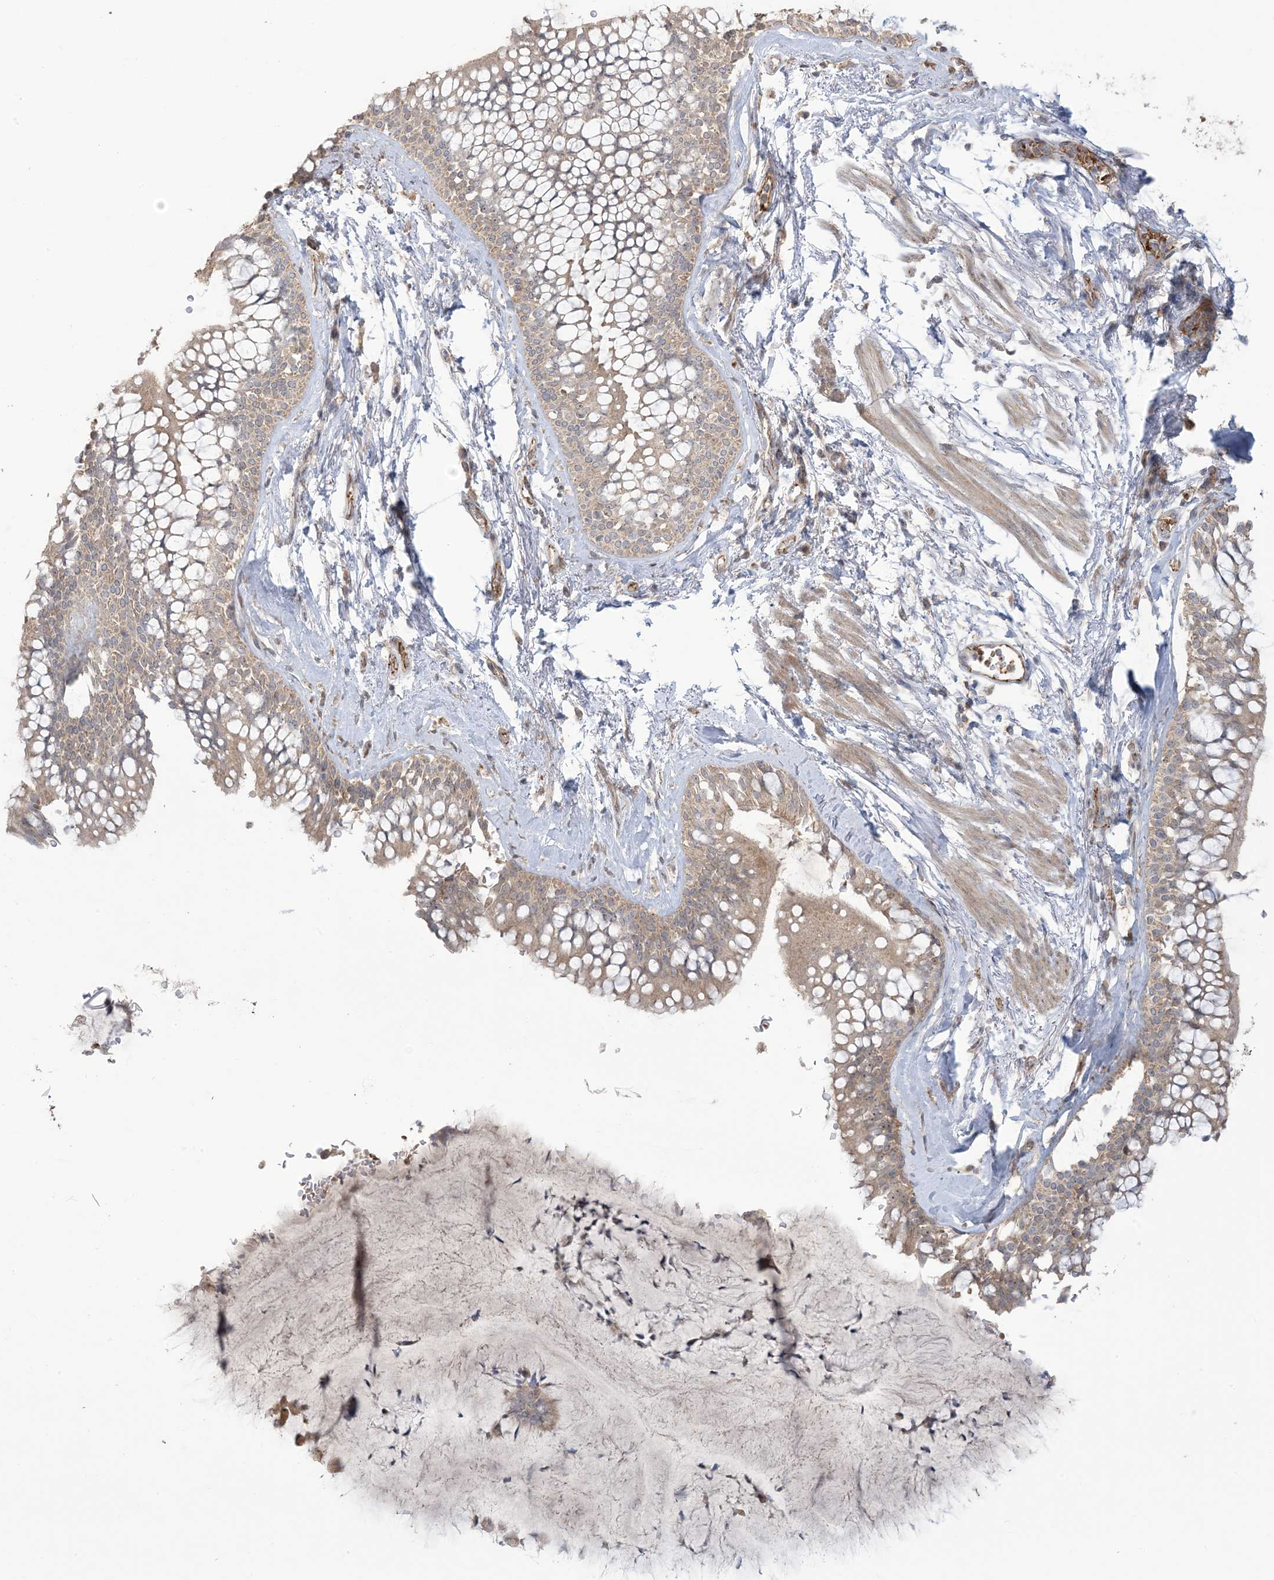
{"staining": {"intensity": "weak", "quantity": "<25%", "location": "cytoplasmic/membranous"}, "tissue": "bronchus", "cell_type": "Respiratory epithelial cells", "image_type": "normal", "snomed": [{"axis": "morphology", "description": "Normal tissue, NOS"}, {"axis": "morphology", "description": "Inflammation, NOS"}, {"axis": "topography", "description": "Cartilage tissue"}, {"axis": "topography", "description": "Bronchus"}, {"axis": "topography", "description": "Lung"}], "caption": "This is an immunohistochemistry photomicrograph of normal human bronchus. There is no expression in respiratory epithelial cells.", "gene": "KLHL18", "patient": {"sex": "female", "age": 64}}